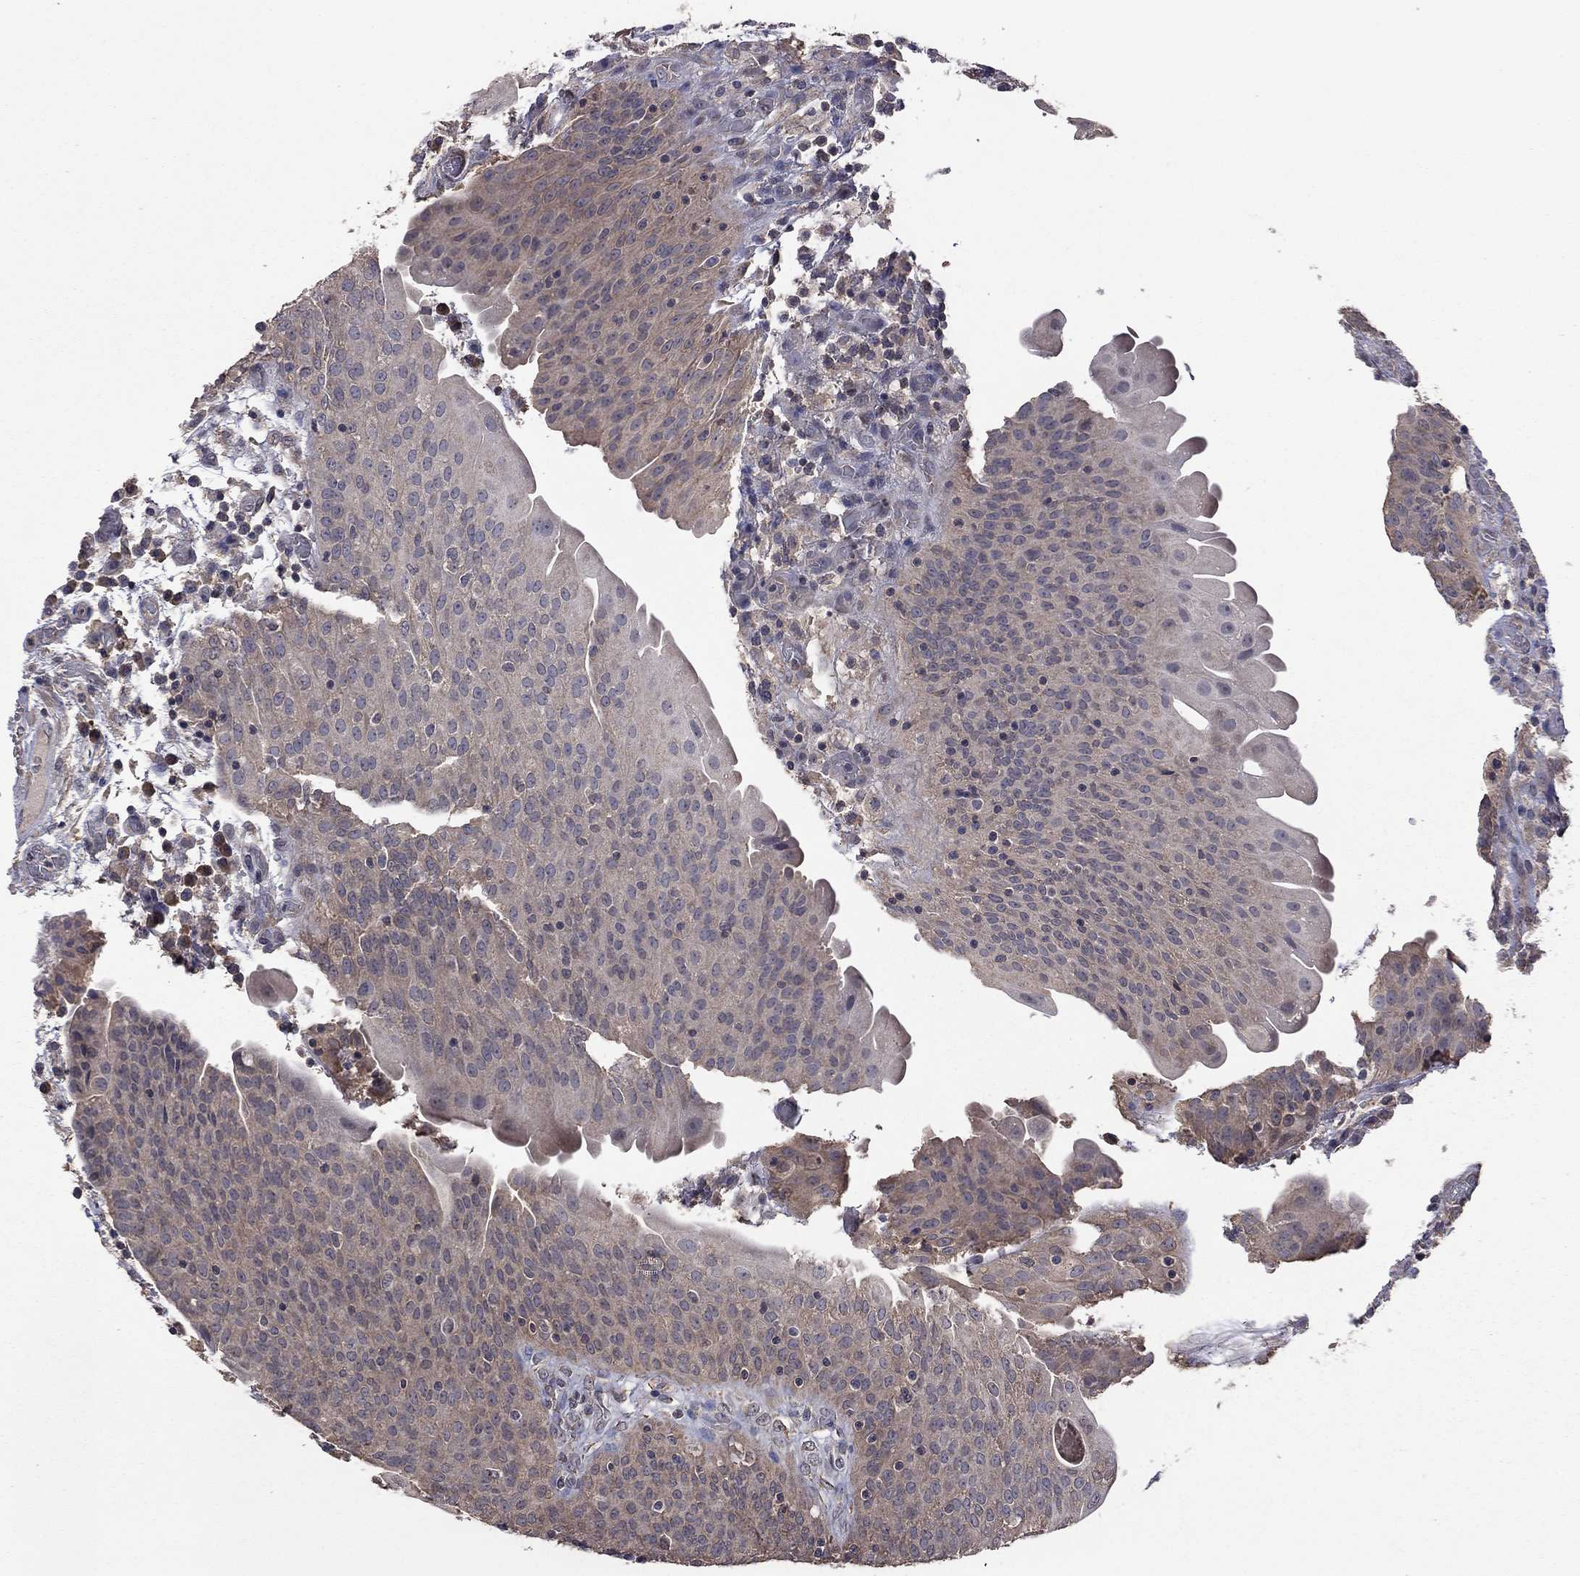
{"staining": {"intensity": "negative", "quantity": "none", "location": "none"}, "tissue": "urothelial cancer", "cell_type": "Tumor cells", "image_type": "cancer", "snomed": [{"axis": "morphology", "description": "Urothelial carcinoma, High grade"}, {"axis": "topography", "description": "Urinary bladder"}], "caption": "Immunohistochemistry micrograph of neoplastic tissue: human urothelial cancer stained with DAB (3,3'-diaminobenzidine) demonstrates no significant protein expression in tumor cells.", "gene": "TSNARE1", "patient": {"sex": "male", "age": 60}}